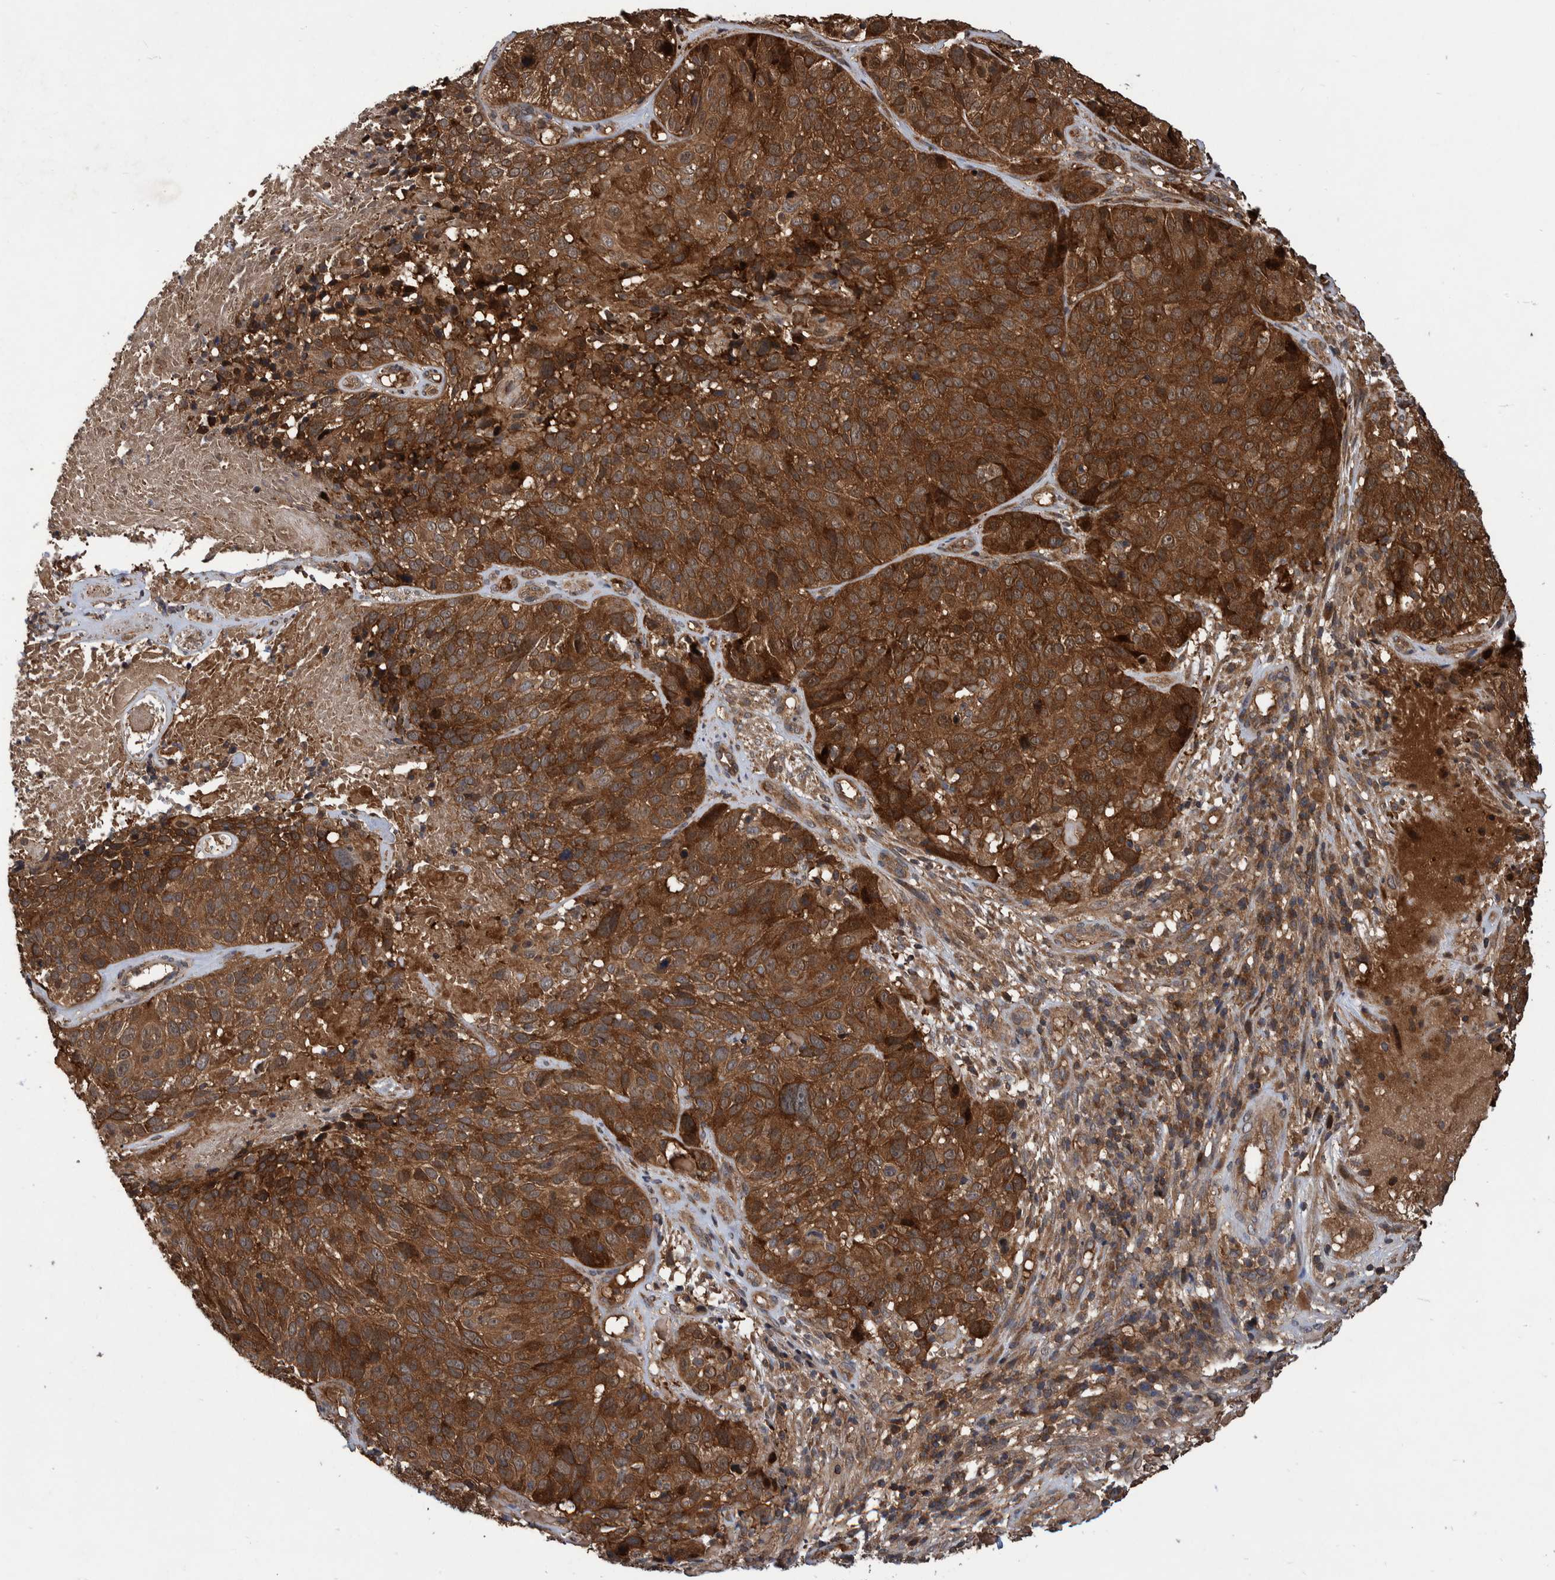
{"staining": {"intensity": "strong", "quantity": ">75%", "location": "cytoplasmic/membranous"}, "tissue": "cervical cancer", "cell_type": "Tumor cells", "image_type": "cancer", "snomed": [{"axis": "morphology", "description": "Squamous cell carcinoma, NOS"}, {"axis": "topography", "description": "Cervix"}], "caption": "Cervical cancer was stained to show a protein in brown. There is high levels of strong cytoplasmic/membranous staining in about >75% of tumor cells.", "gene": "VBP1", "patient": {"sex": "female", "age": 74}}